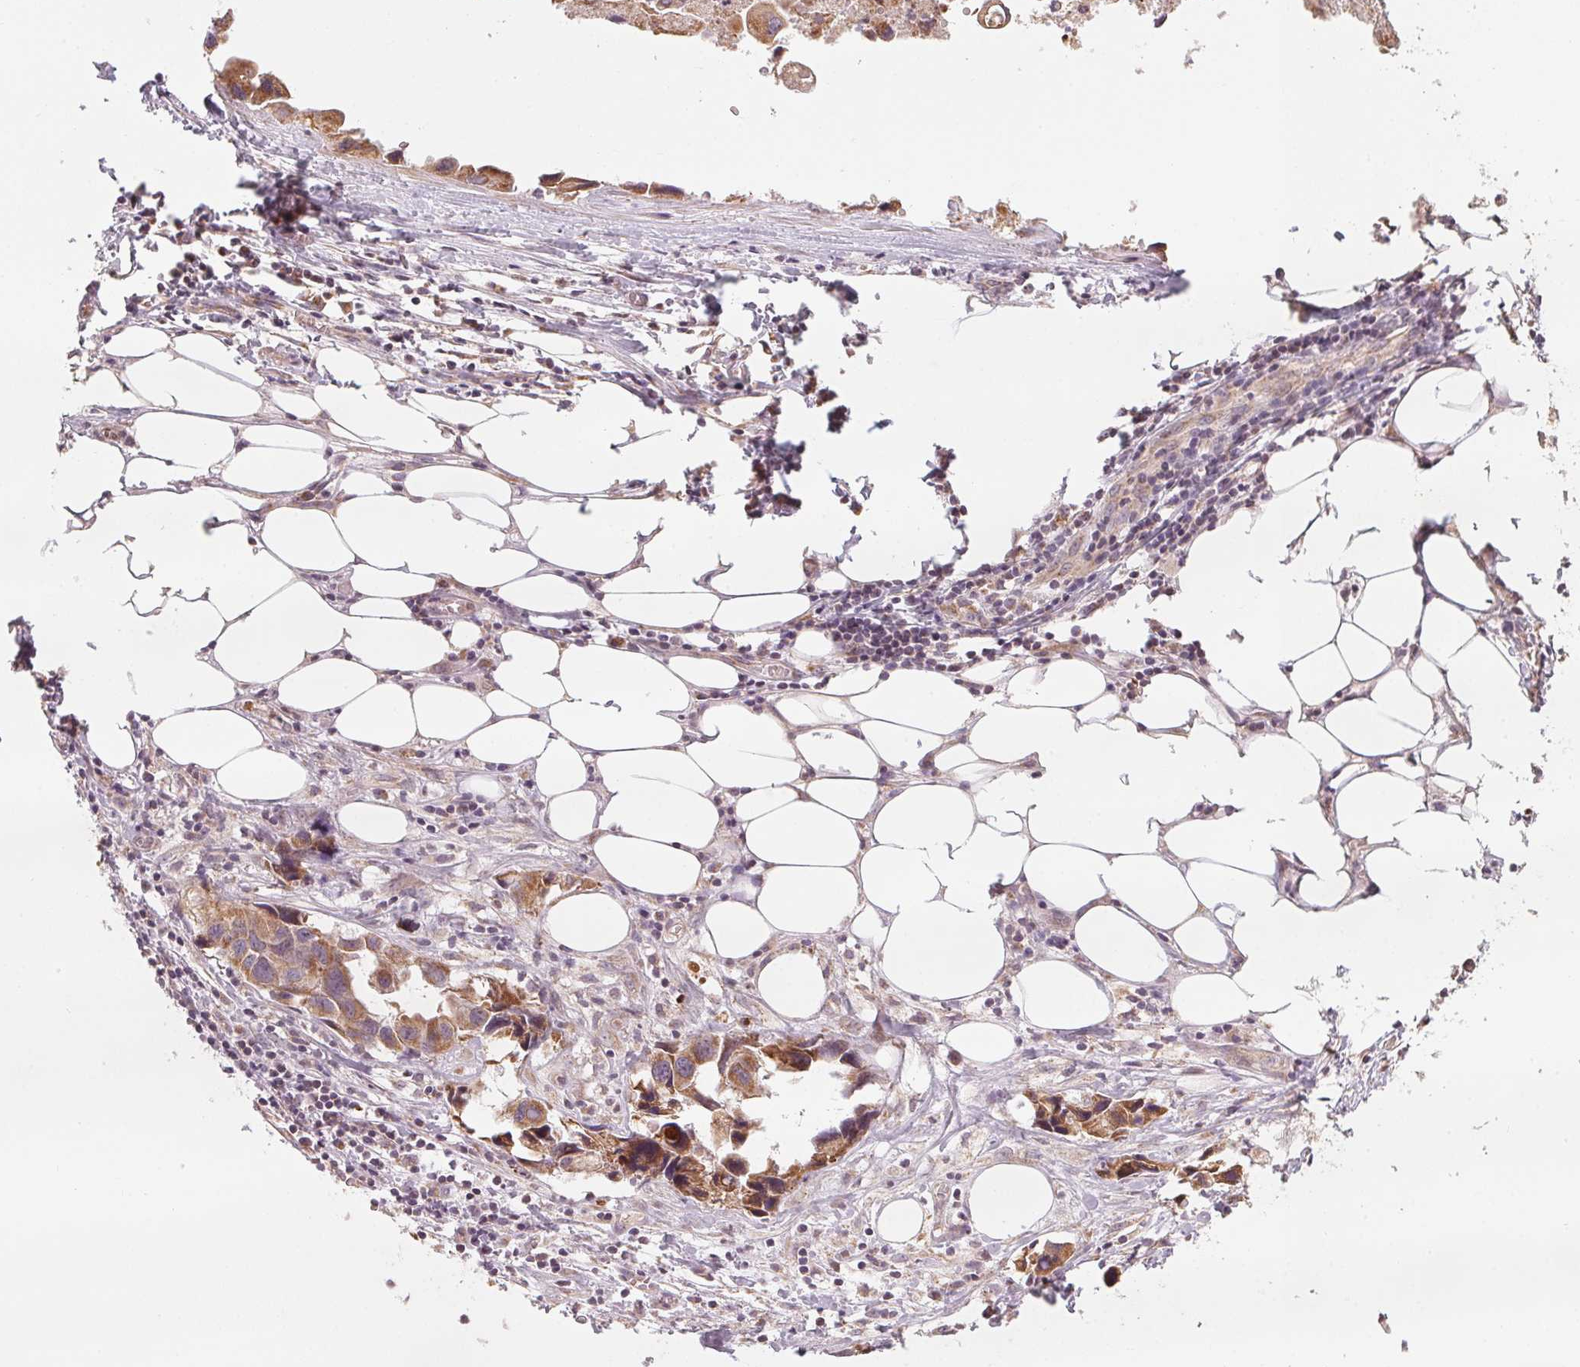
{"staining": {"intensity": "moderate", "quantity": ">75%", "location": "cytoplasmic/membranous"}, "tissue": "lung cancer", "cell_type": "Tumor cells", "image_type": "cancer", "snomed": [{"axis": "morphology", "description": "Adenocarcinoma, NOS"}, {"axis": "topography", "description": "Lymph node"}, {"axis": "topography", "description": "Lung"}], "caption": "DAB (3,3'-diaminobenzidine) immunohistochemical staining of lung adenocarcinoma exhibits moderate cytoplasmic/membranous protein staining in about >75% of tumor cells. Nuclei are stained in blue.", "gene": "MATCAP1", "patient": {"sex": "male", "age": 64}}